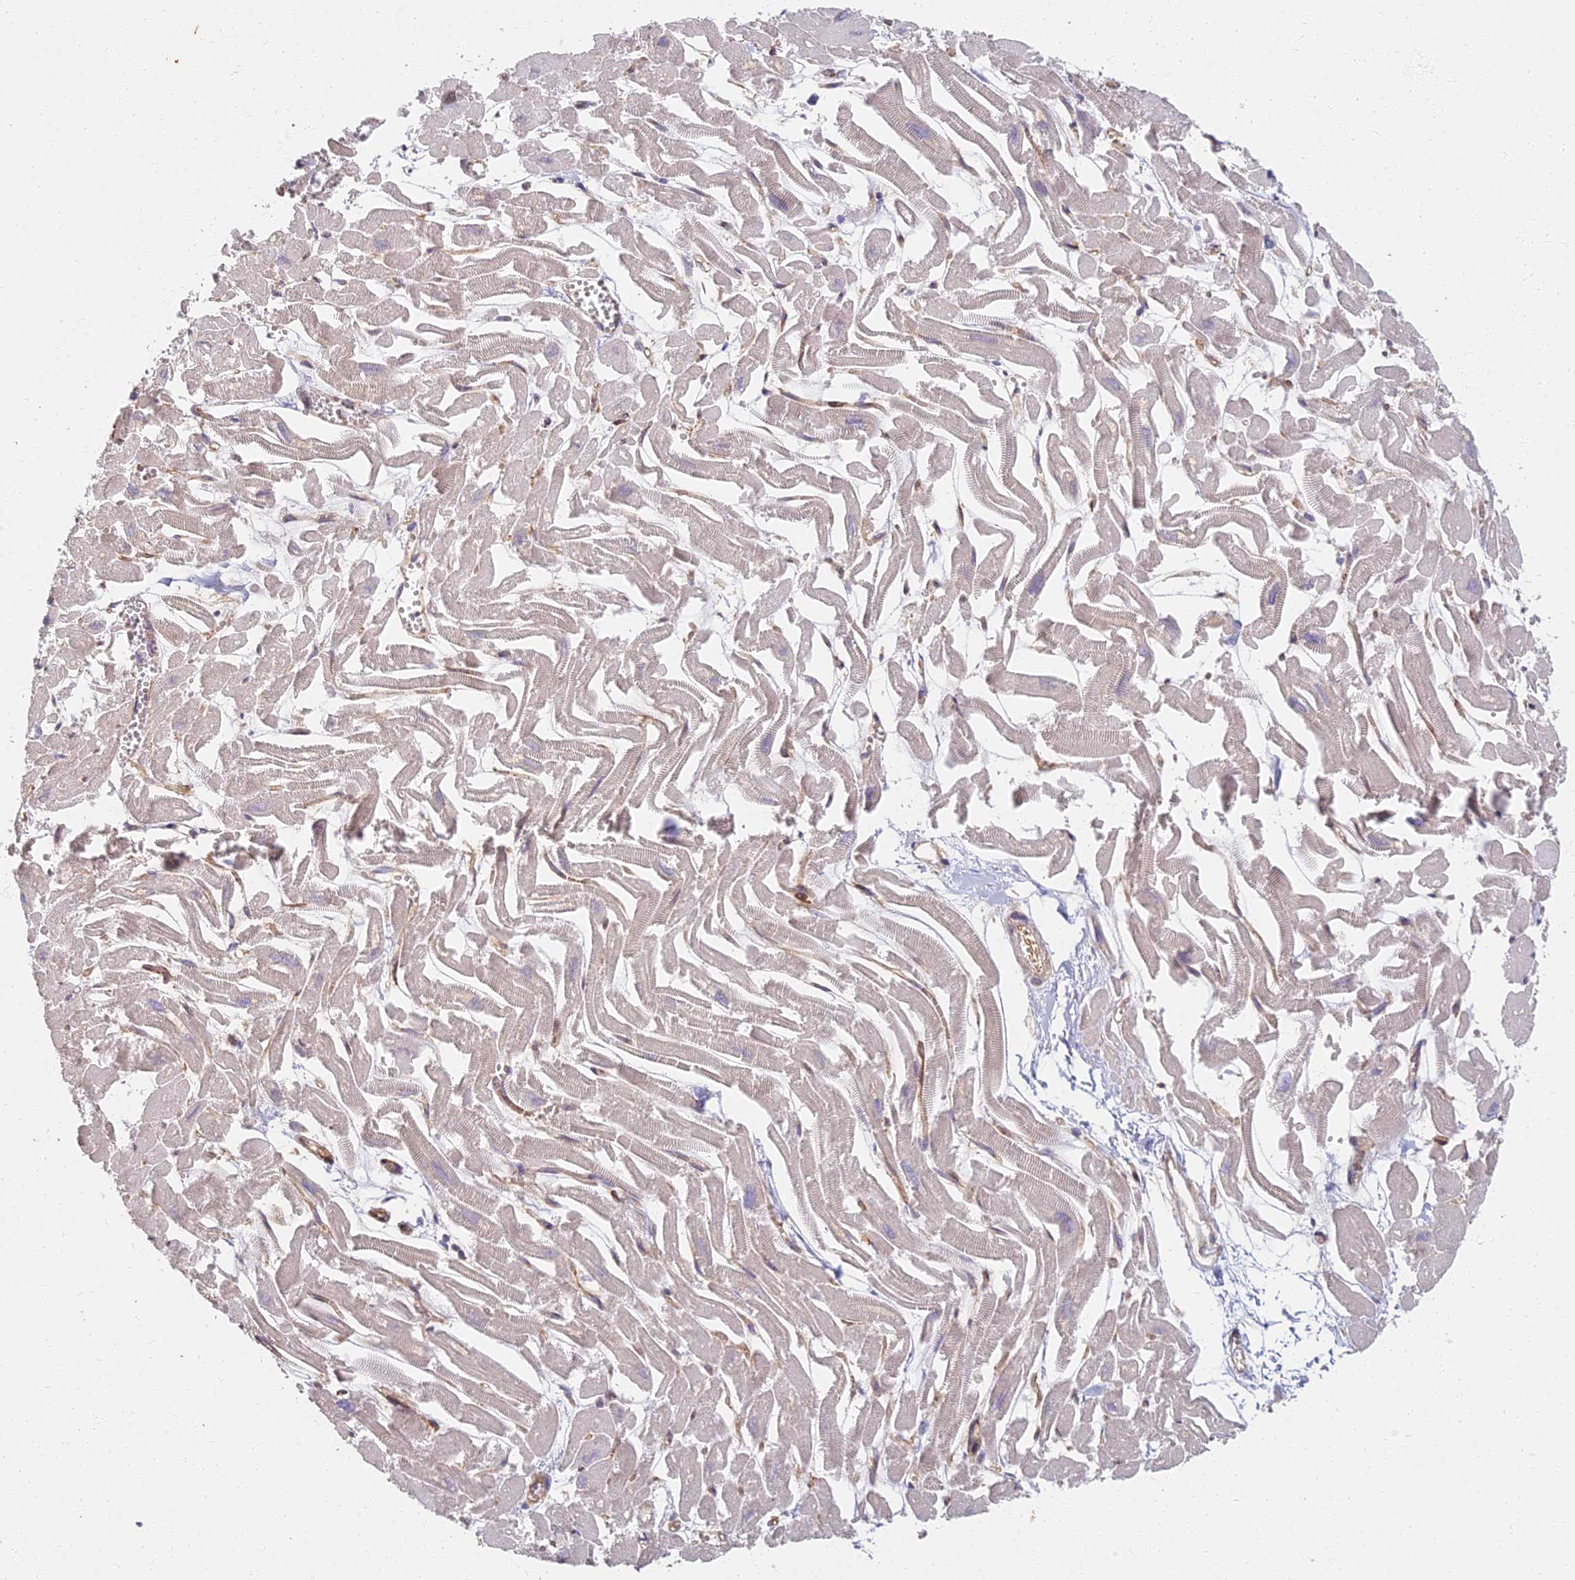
{"staining": {"intensity": "weak", "quantity": "<25%", "location": "cytoplasmic/membranous"}, "tissue": "heart muscle", "cell_type": "Cardiomyocytes", "image_type": "normal", "snomed": [{"axis": "morphology", "description": "Normal tissue, NOS"}, {"axis": "topography", "description": "Heart"}], "caption": "A high-resolution photomicrograph shows immunohistochemistry (IHC) staining of unremarkable heart muscle, which reveals no significant expression in cardiomyocytes.", "gene": "RBSN", "patient": {"sex": "male", "age": 54}}